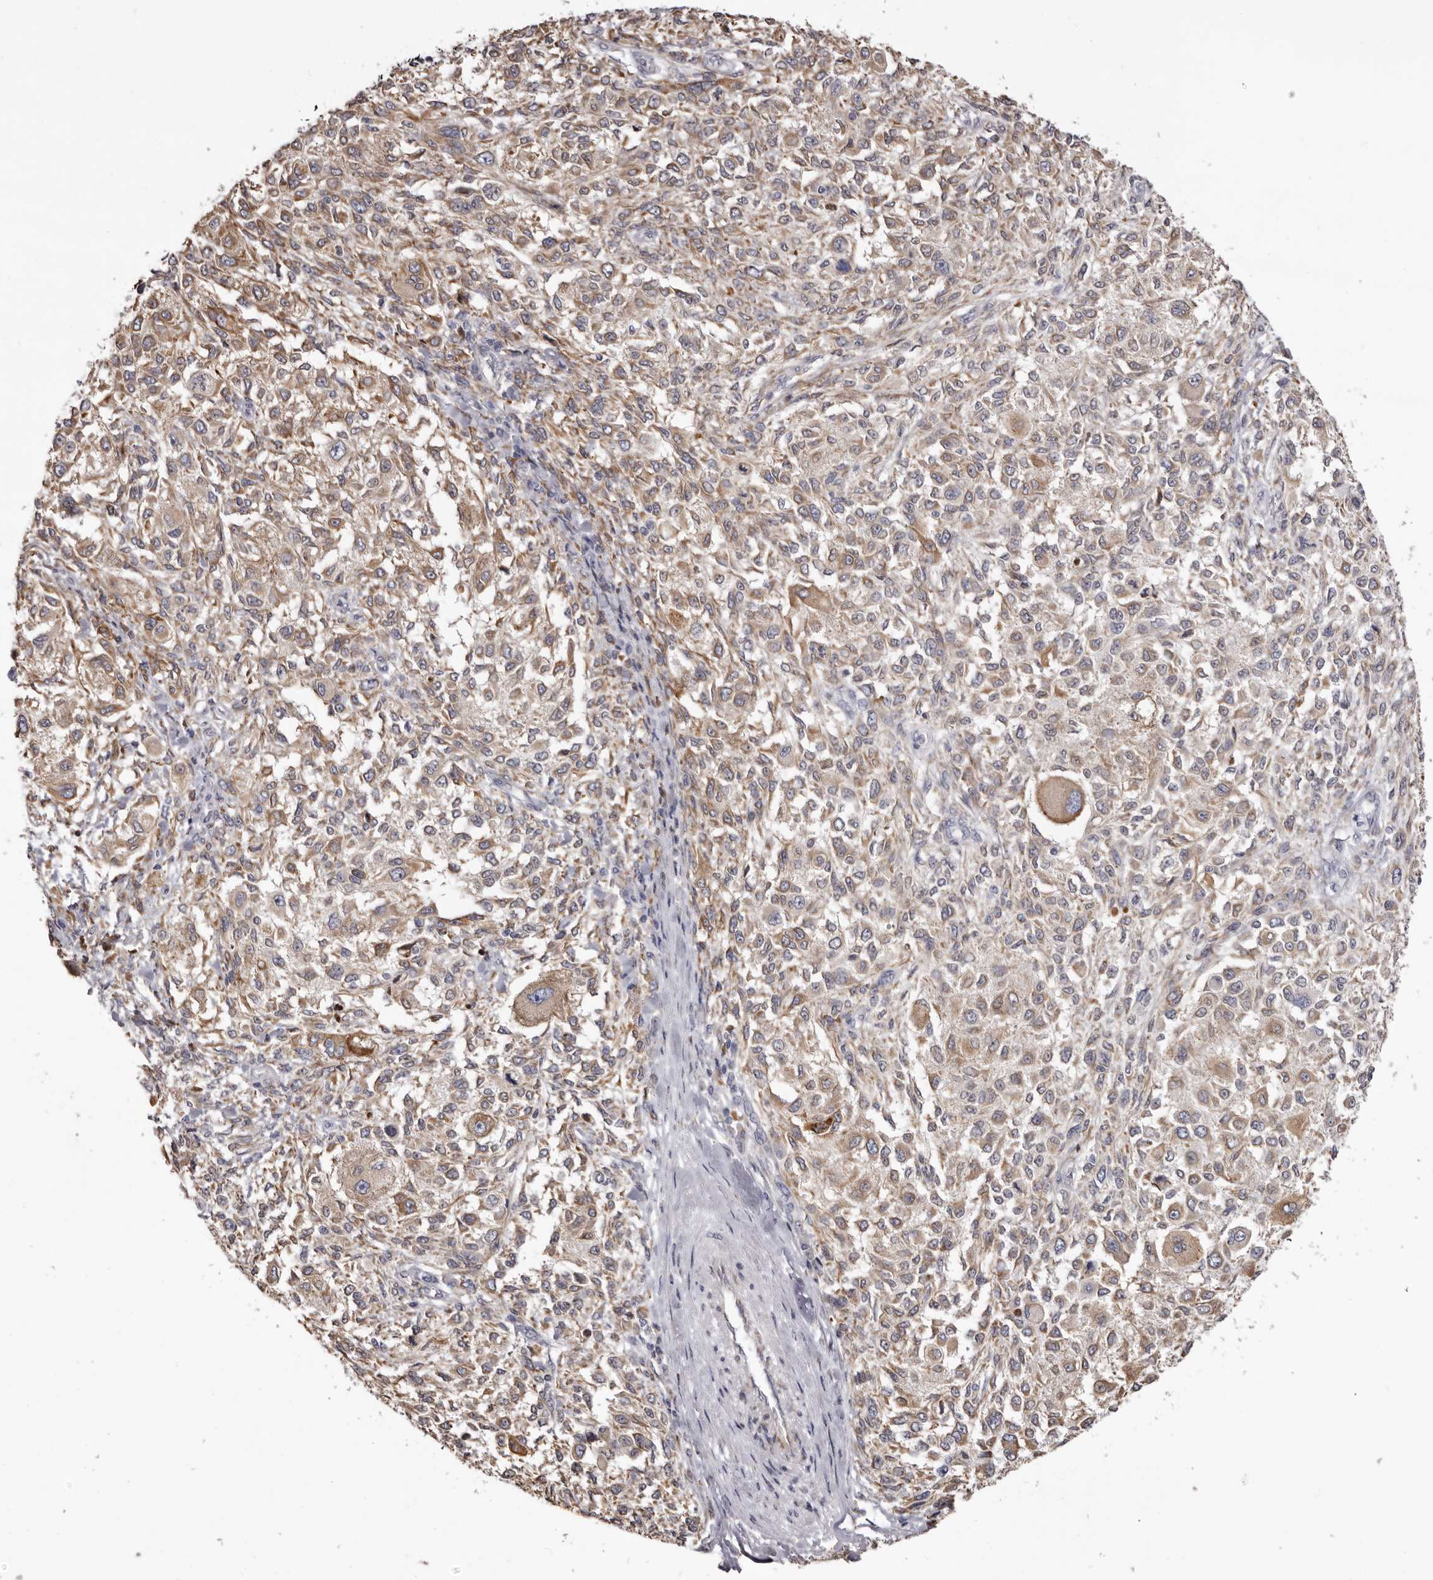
{"staining": {"intensity": "weak", "quantity": ">75%", "location": "cytoplasmic/membranous"}, "tissue": "melanoma", "cell_type": "Tumor cells", "image_type": "cancer", "snomed": [{"axis": "morphology", "description": "Necrosis, NOS"}, {"axis": "morphology", "description": "Malignant melanoma, NOS"}, {"axis": "topography", "description": "Skin"}], "caption": "Weak cytoplasmic/membranous staining is present in about >75% of tumor cells in melanoma.", "gene": "PIGX", "patient": {"sex": "female", "age": 87}}